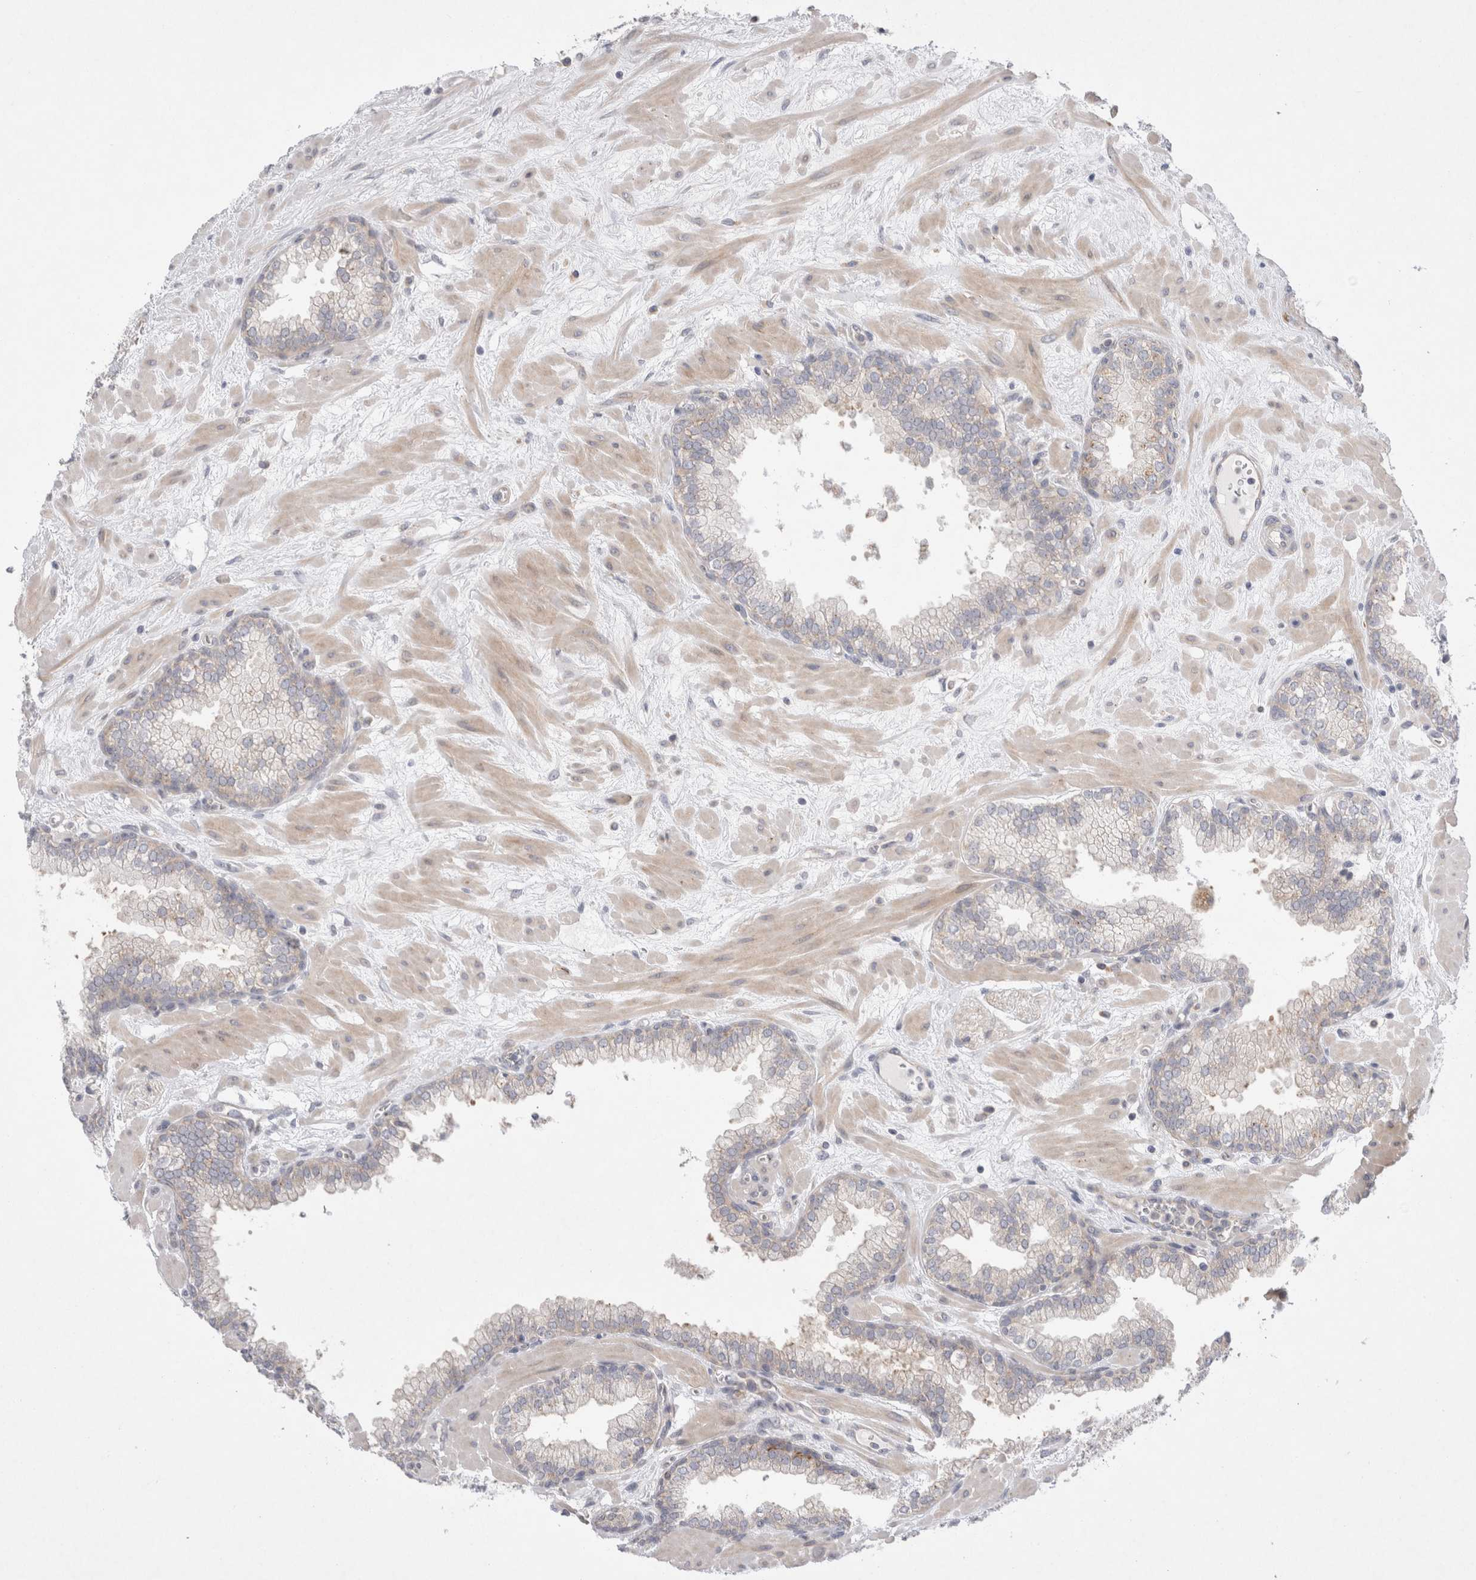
{"staining": {"intensity": "weak", "quantity": "<25%", "location": "cytoplasmic/membranous"}, "tissue": "prostate", "cell_type": "Glandular cells", "image_type": "normal", "snomed": [{"axis": "morphology", "description": "Normal tissue, NOS"}, {"axis": "morphology", "description": "Urothelial carcinoma, Low grade"}, {"axis": "topography", "description": "Urinary bladder"}, {"axis": "topography", "description": "Prostate"}], "caption": "This is a micrograph of immunohistochemistry (IHC) staining of normal prostate, which shows no positivity in glandular cells. (DAB (3,3'-diaminobenzidine) immunohistochemistry, high magnification).", "gene": "NPC1", "patient": {"sex": "male", "age": 60}}